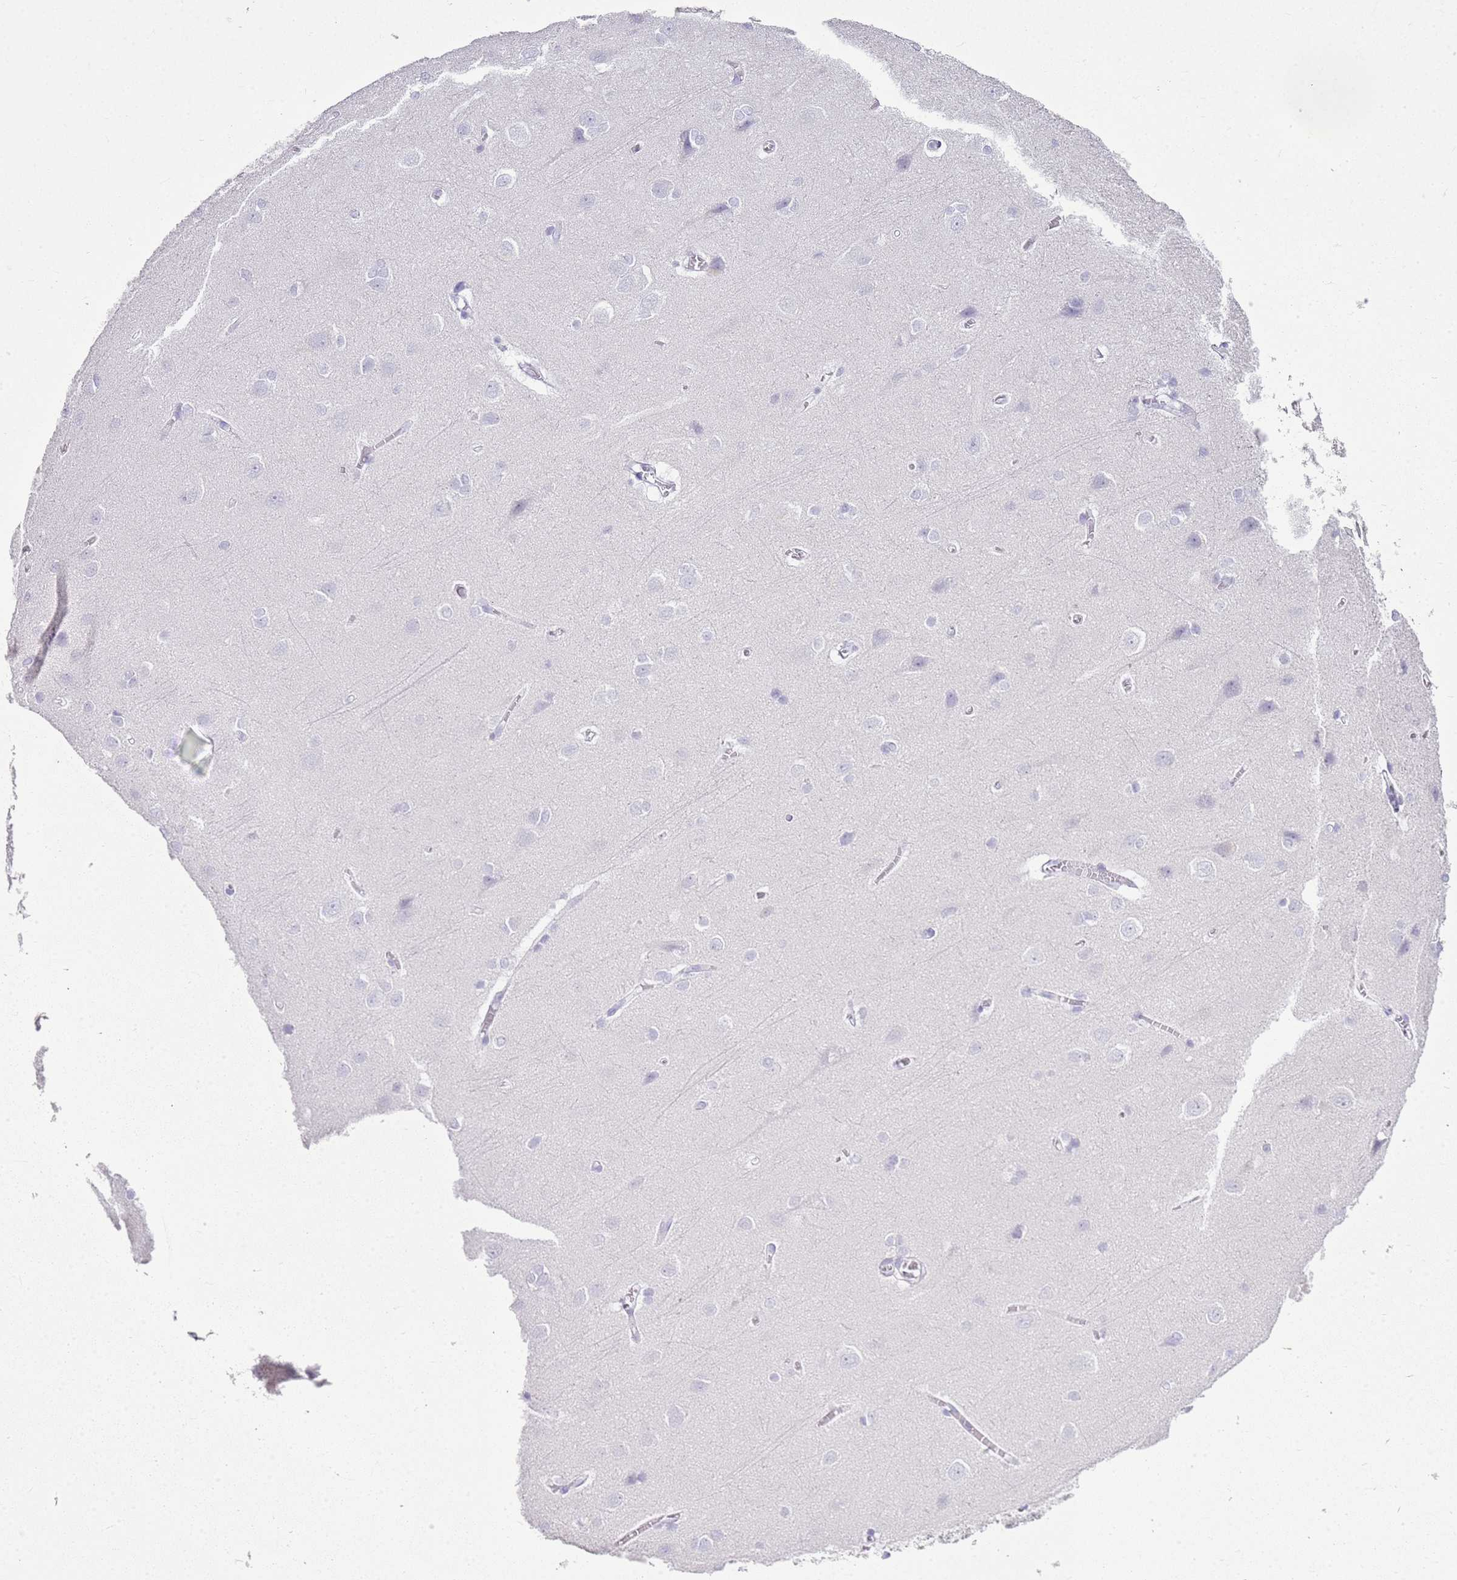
{"staining": {"intensity": "negative", "quantity": "none", "location": "none"}, "tissue": "cerebral cortex", "cell_type": "Endothelial cells", "image_type": "normal", "snomed": [{"axis": "morphology", "description": "Normal tissue, NOS"}, {"axis": "topography", "description": "Cerebral cortex"}], "caption": "This is an immunohistochemistry micrograph of benign human cerebral cortex. There is no expression in endothelial cells.", "gene": "CA8", "patient": {"sex": "male", "age": 37}}